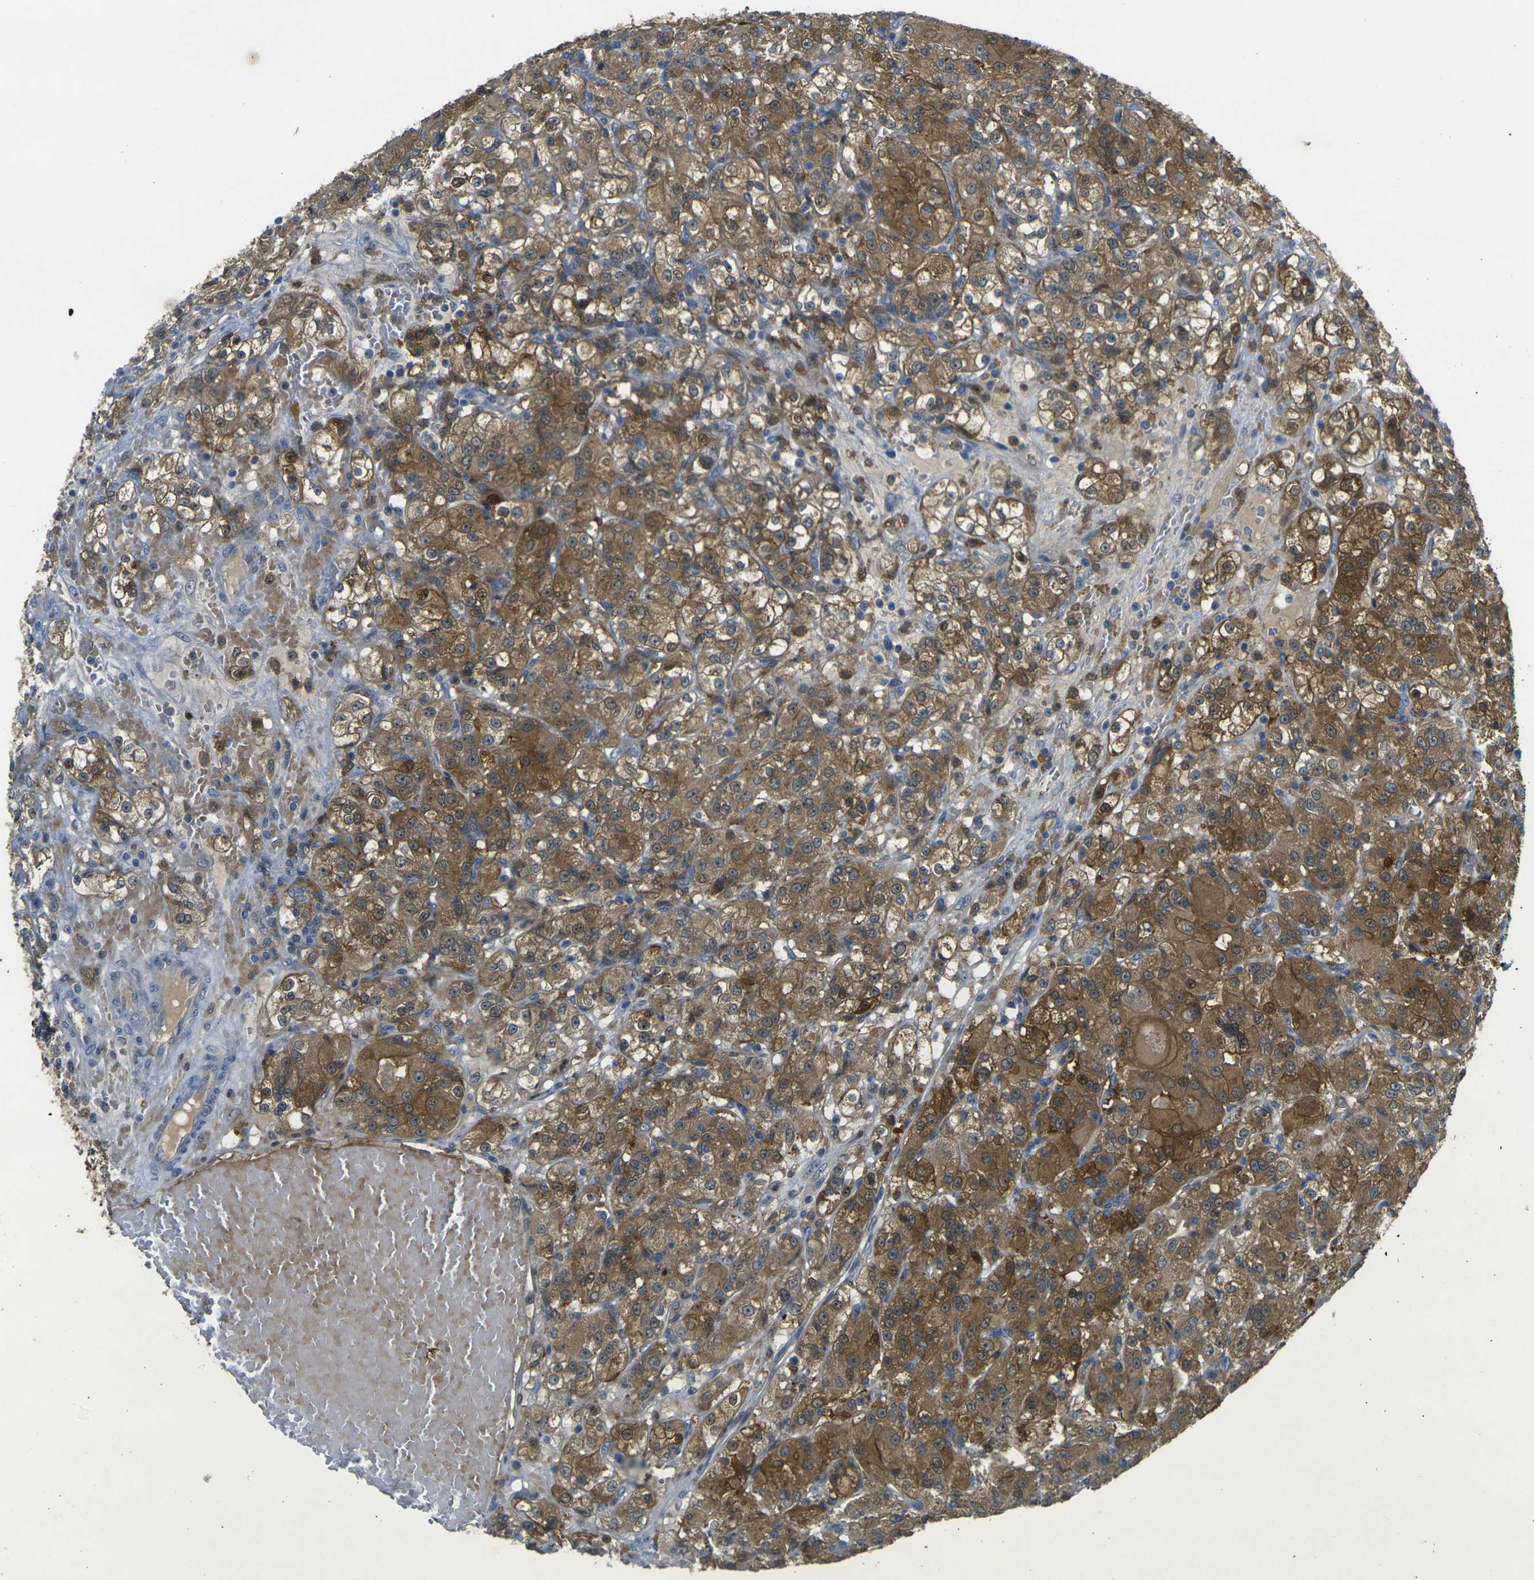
{"staining": {"intensity": "moderate", "quantity": ">75%", "location": "cytoplasmic/membranous"}, "tissue": "renal cancer", "cell_type": "Tumor cells", "image_type": "cancer", "snomed": [{"axis": "morphology", "description": "Normal tissue, NOS"}, {"axis": "morphology", "description": "Adenocarcinoma, NOS"}, {"axis": "topography", "description": "Kidney"}], "caption": "High-magnification brightfield microscopy of renal cancer (adenocarcinoma) stained with DAB (3,3'-diaminobenzidine) (brown) and counterstained with hematoxylin (blue). tumor cells exhibit moderate cytoplasmic/membranous positivity is appreciated in approximately>75% of cells.", "gene": "PIGL", "patient": {"sex": "male", "age": 61}}